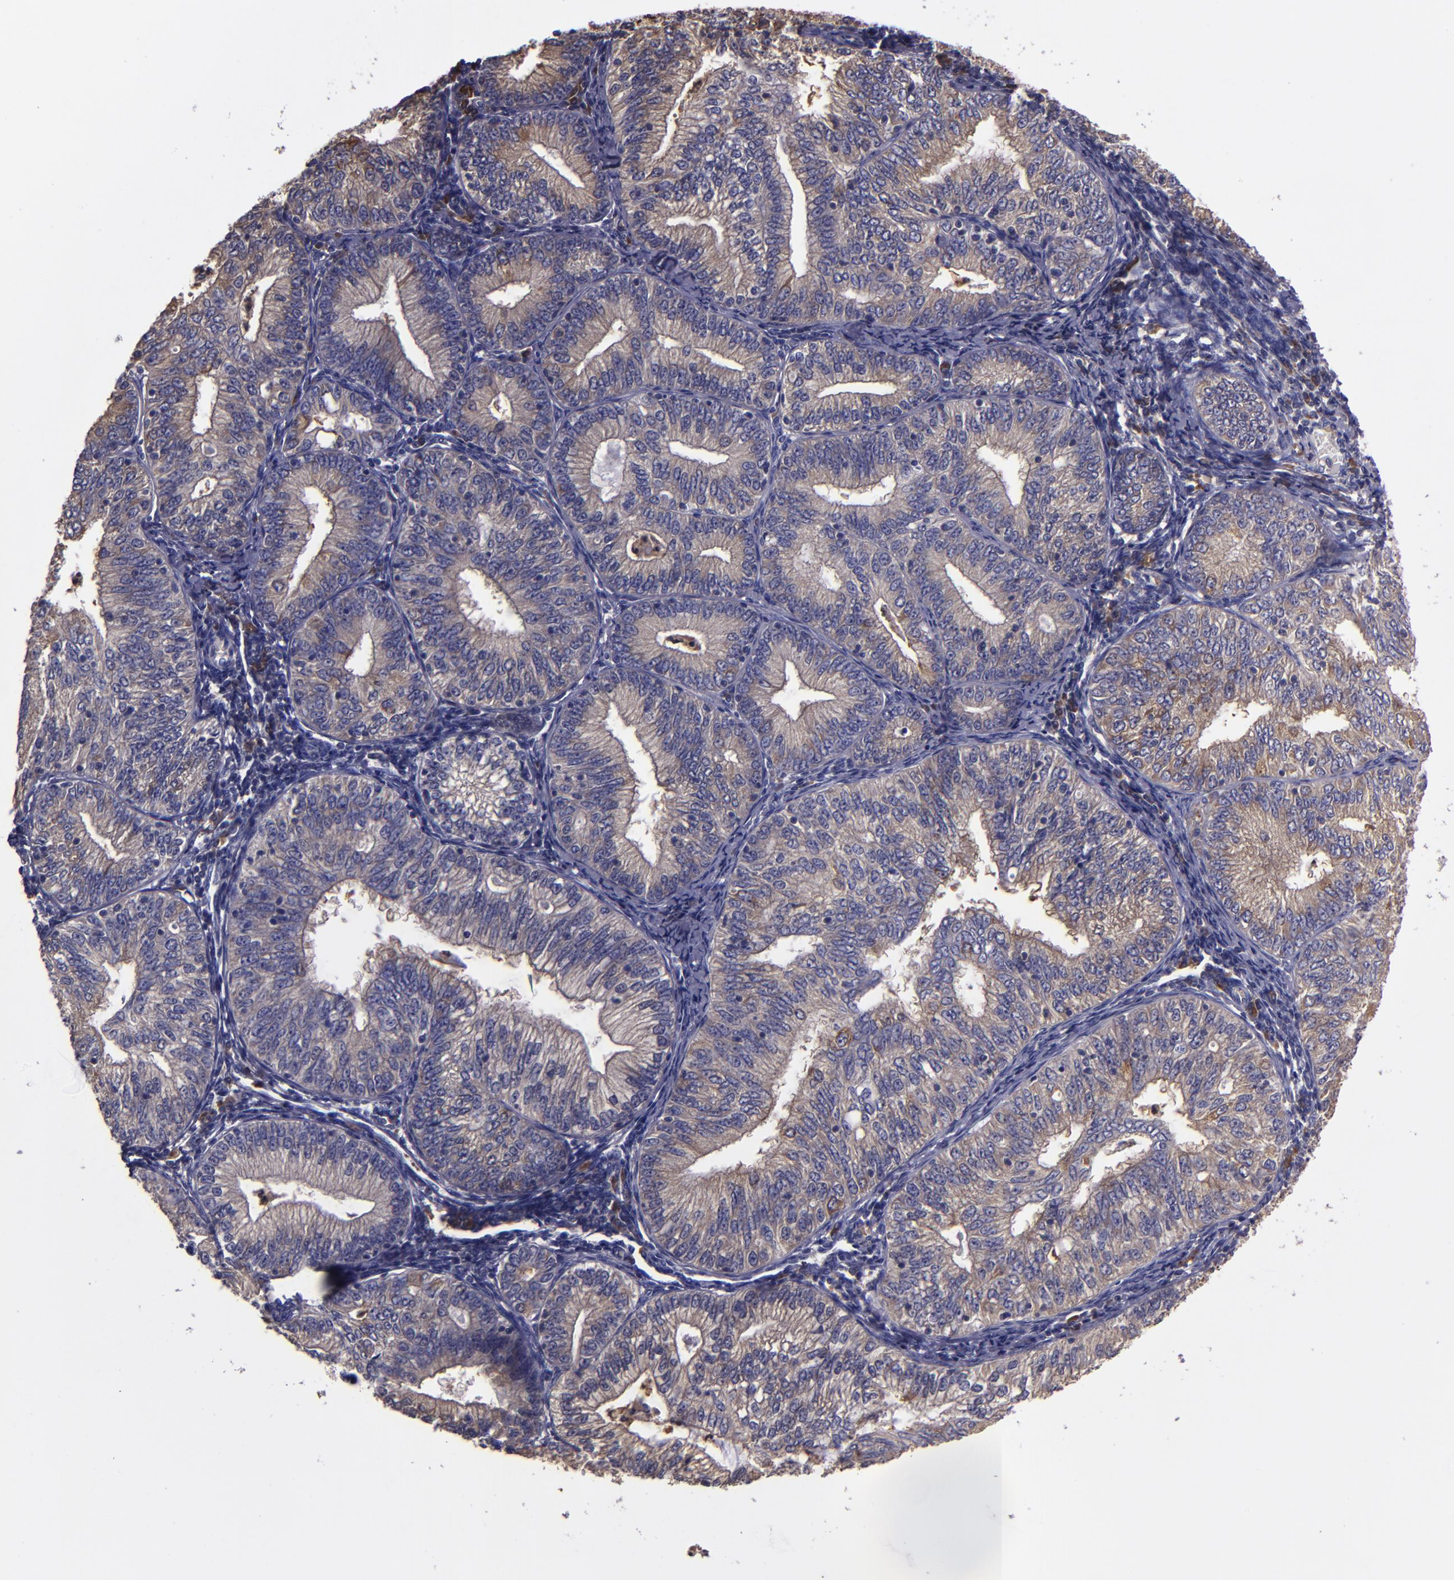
{"staining": {"intensity": "moderate", "quantity": "25%-75%", "location": "cytoplasmic/membranous"}, "tissue": "endometrial cancer", "cell_type": "Tumor cells", "image_type": "cancer", "snomed": [{"axis": "morphology", "description": "Adenocarcinoma, NOS"}, {"axis": "topography", "description": "Endometrium"}], "caption": "Endometrial adenocarcinoma tissue exhibits moderate cytoplasmic/membranous staining in approximately 25%-75% of tumor cells", "gene": "CARS1", "patient": {"sex": "female", "age": 69}}